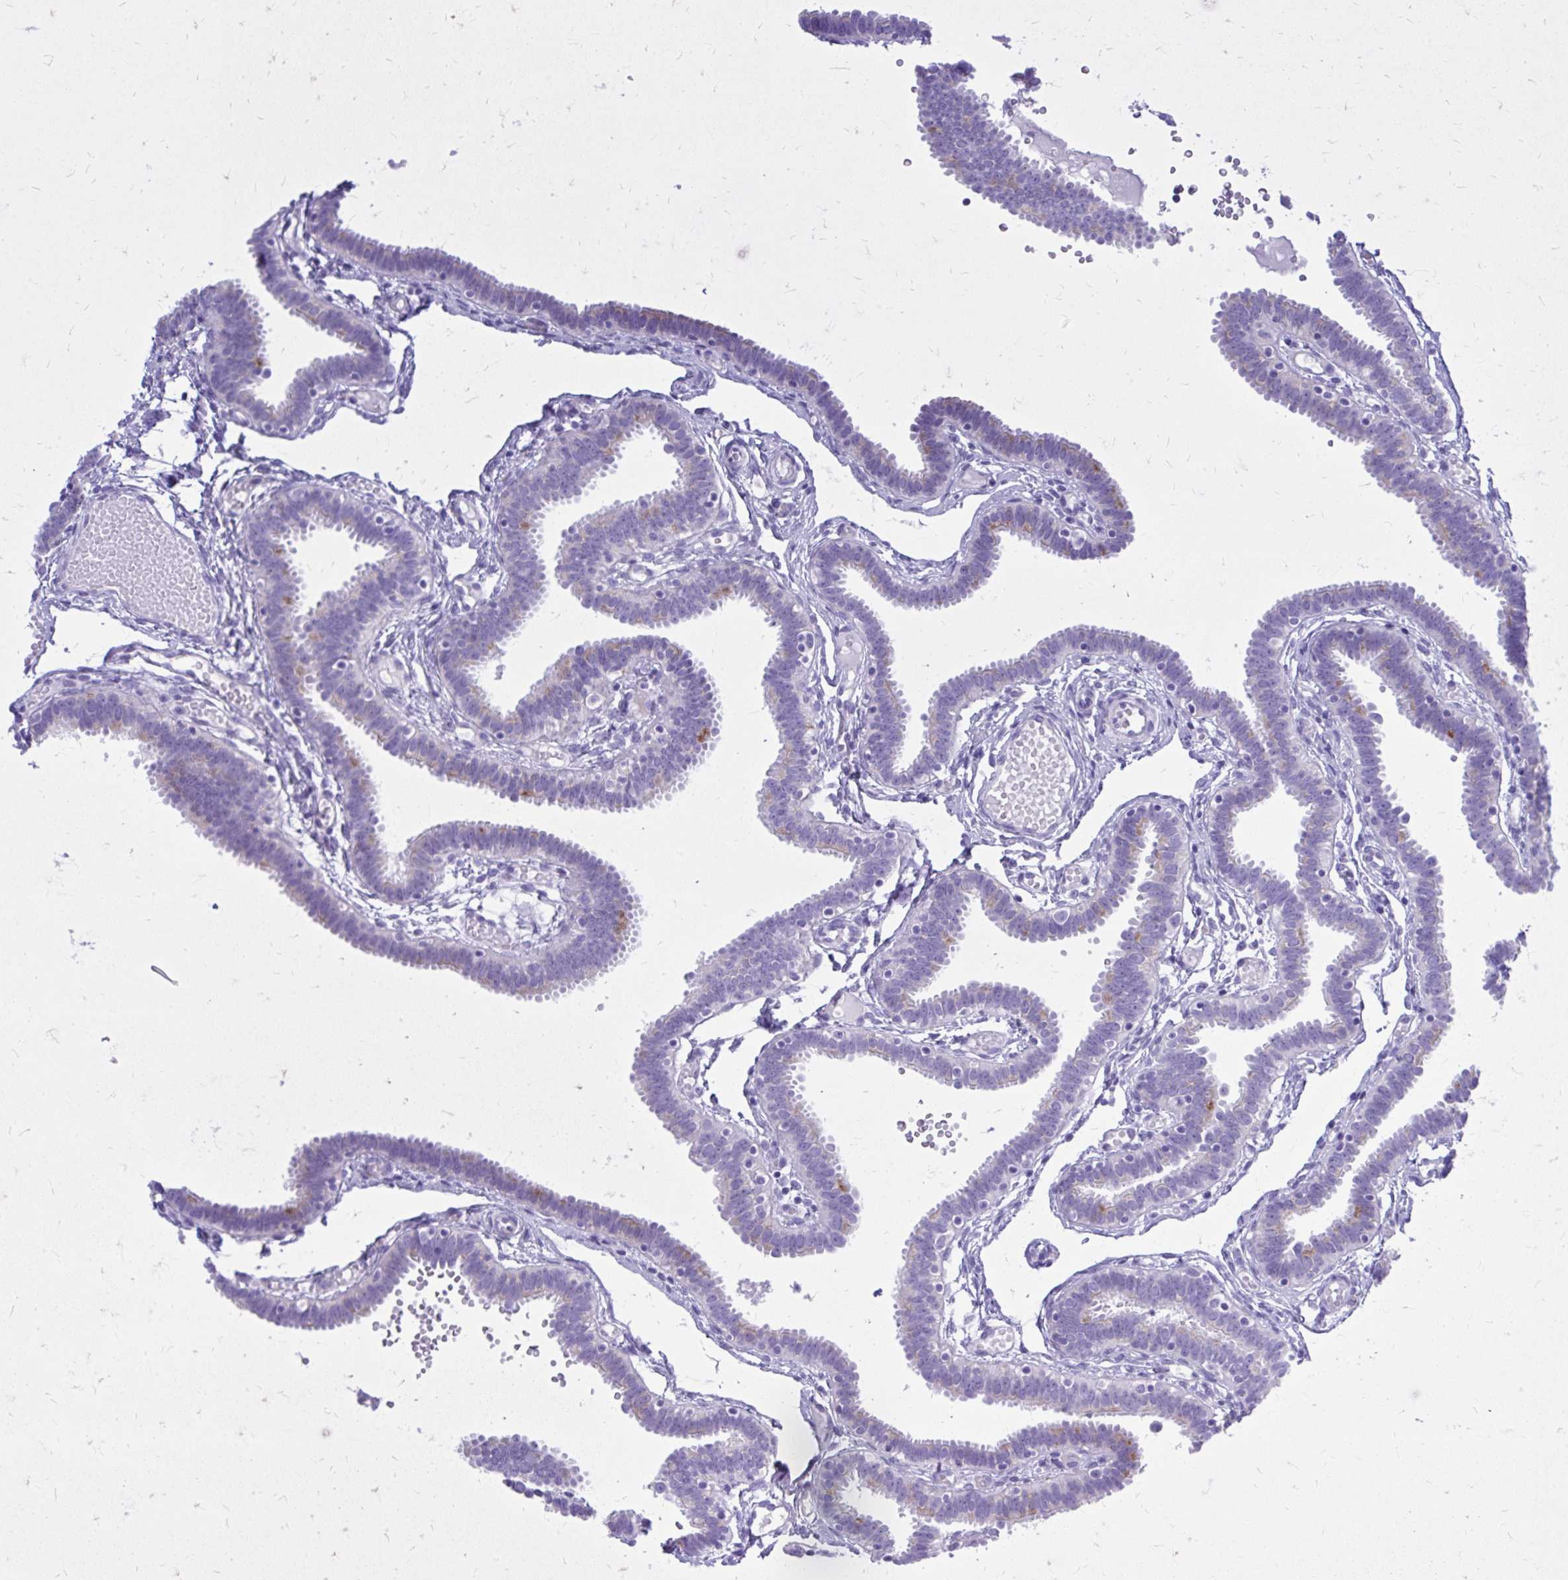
{"staining": {"intensity": "moderate", "quantity": "<25%", "location": "cytoplasmic/membranous"}, "tissue": "fallopian tube", "cell_type": "Glandular cells", "image_type": "normal", "snomed": [{"axis": "morphology", "description": "Normal tissue, NOS"}, {"axis": "topography", "description": "Fallopian tube"}], "caption": "This photomicrograph reveals immunohistochemistry (IHC) staining of normal human fallopian tube, with low moderate cytoplasmic/membranous expression in approximately <25% of glandular cells.", "gene": "BCL6B", "patient": {"sex": "female", "age": 37}}